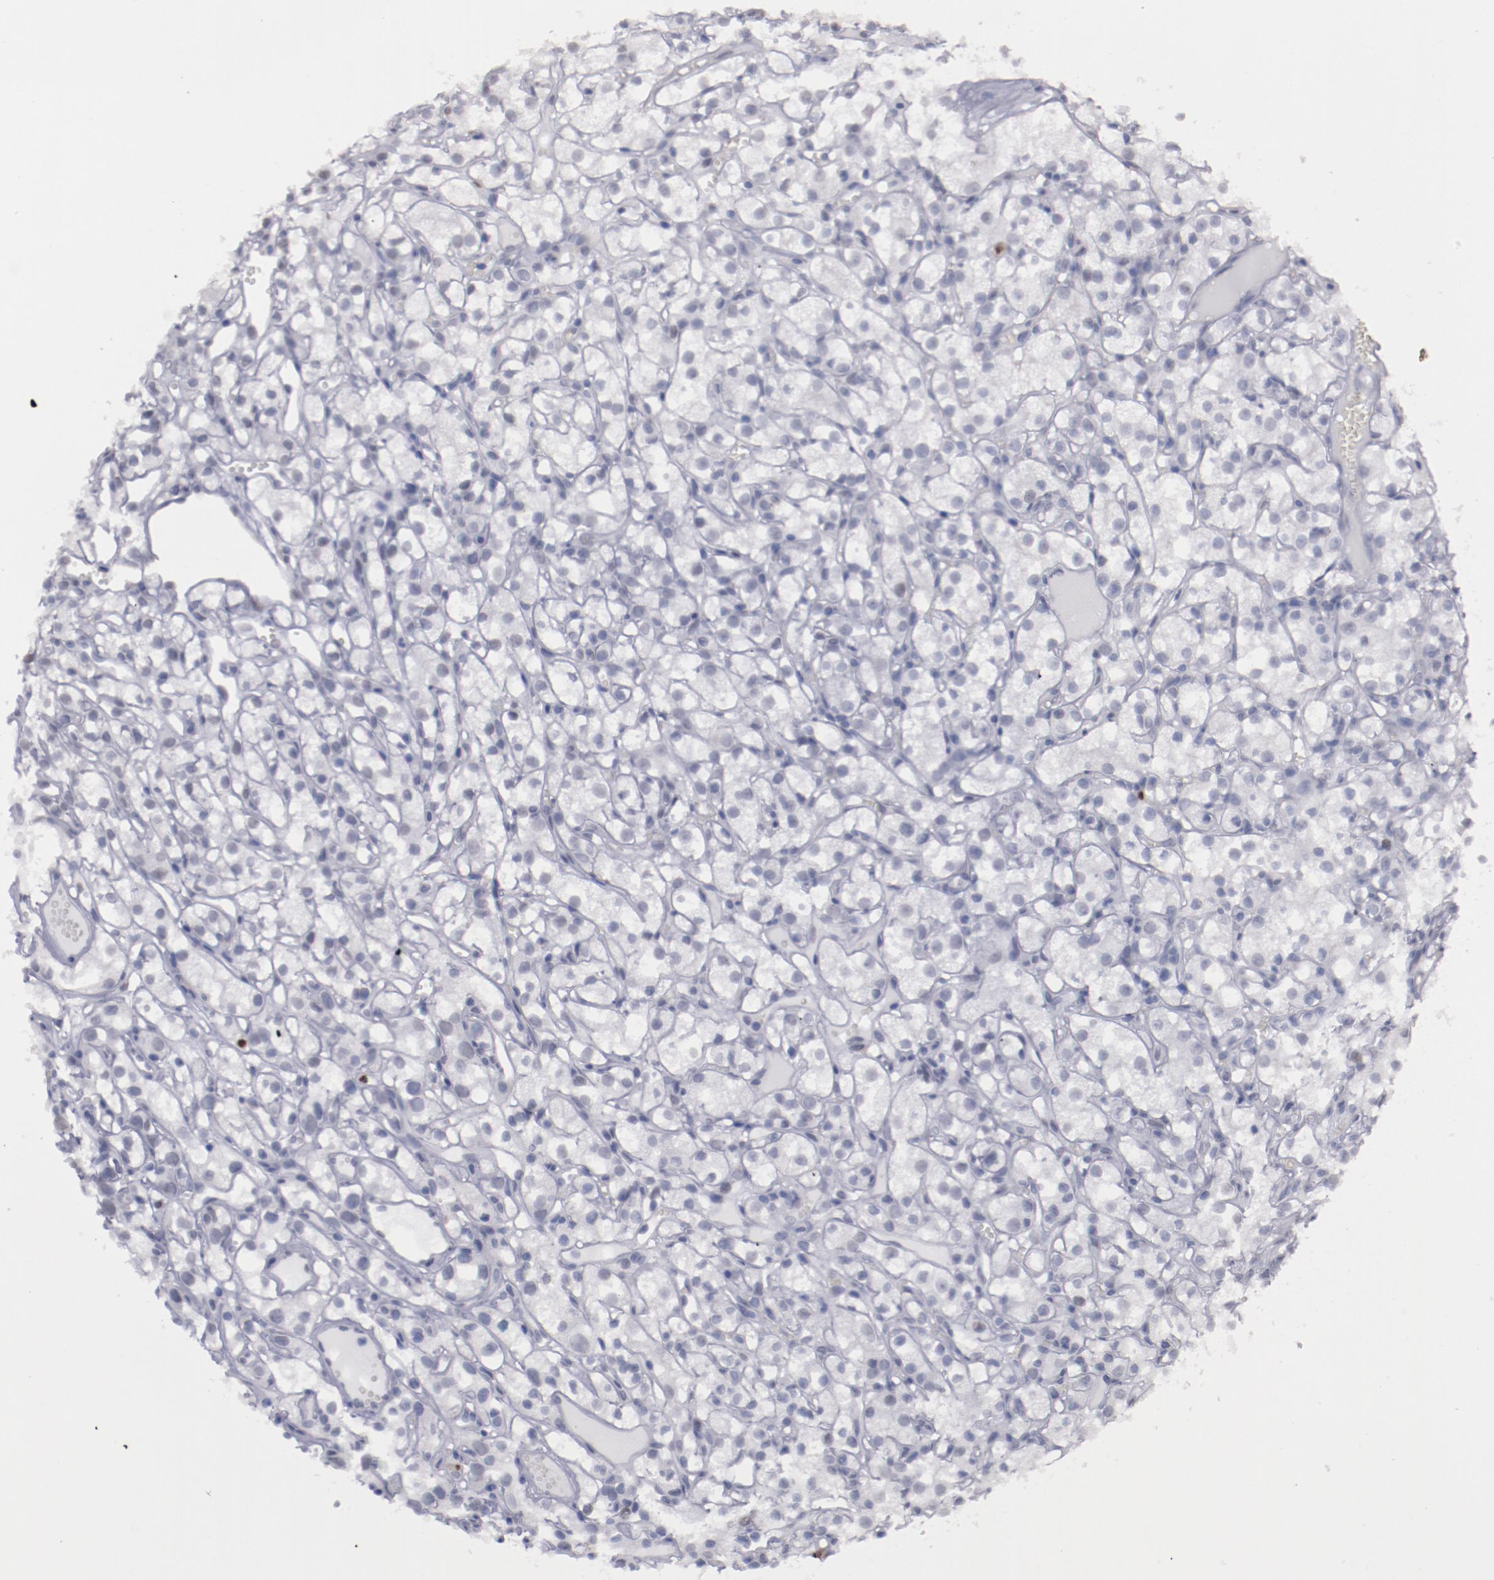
{"staining": {"intensity": "negative", "quantity": "none", "location": "none"}, "tissue": "renal cancer", "cell_type": "Tumor cells", "image_type": "cancer", "snomed": [{"axis": "morphology", "description": "Adenocarcinoma, NOS"}, {"axis": "topography", "description": "Kidney"}], "caption": "Immunohistochemical staining of human renal cancer (adenocarcinoma) exhibits no significant expression in tumor cells.", "gene": "IRF4", "patient": {"sex": "male", "age": 61}}